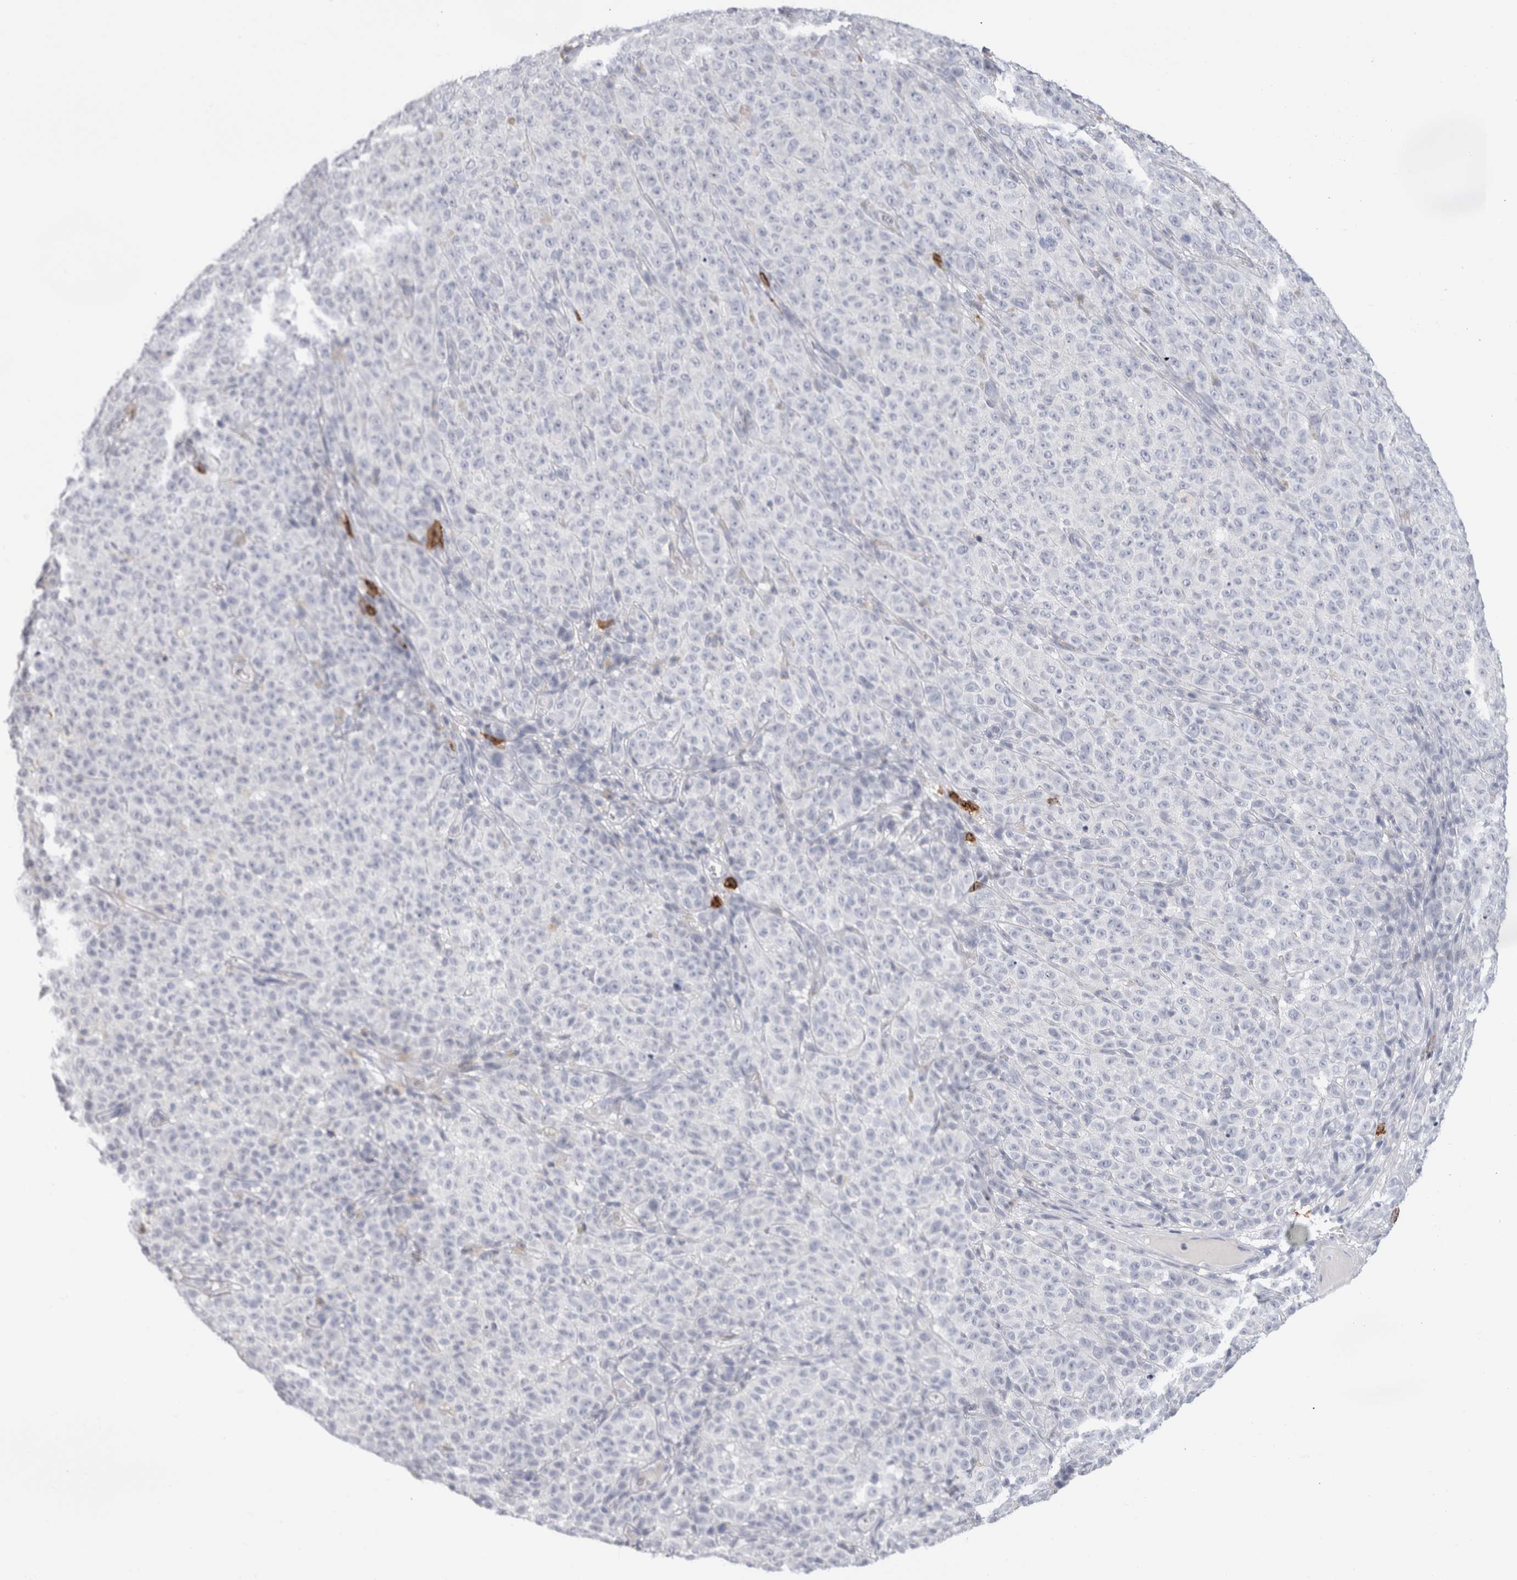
{"staining": {"intensity": "negative", "quantity": "none", "location": "none"}, "tissue": "melanoma", "cell_type": "Tumor cells", "image_type": "cancer", "snomed": [{"axis": "morphology", "description": "Malignant melanoma, NOS"}, {"axis": "topography", "description": "Skin"}], "caption": "An immunohistochemistry photomicrograph of melanoma is shown. There is no staining in tumor cells of melanoma. (DAB IHC with hematoxylin counter stain).", "gene": "CD38", "patient": {"sex": "female", "age": 82}}